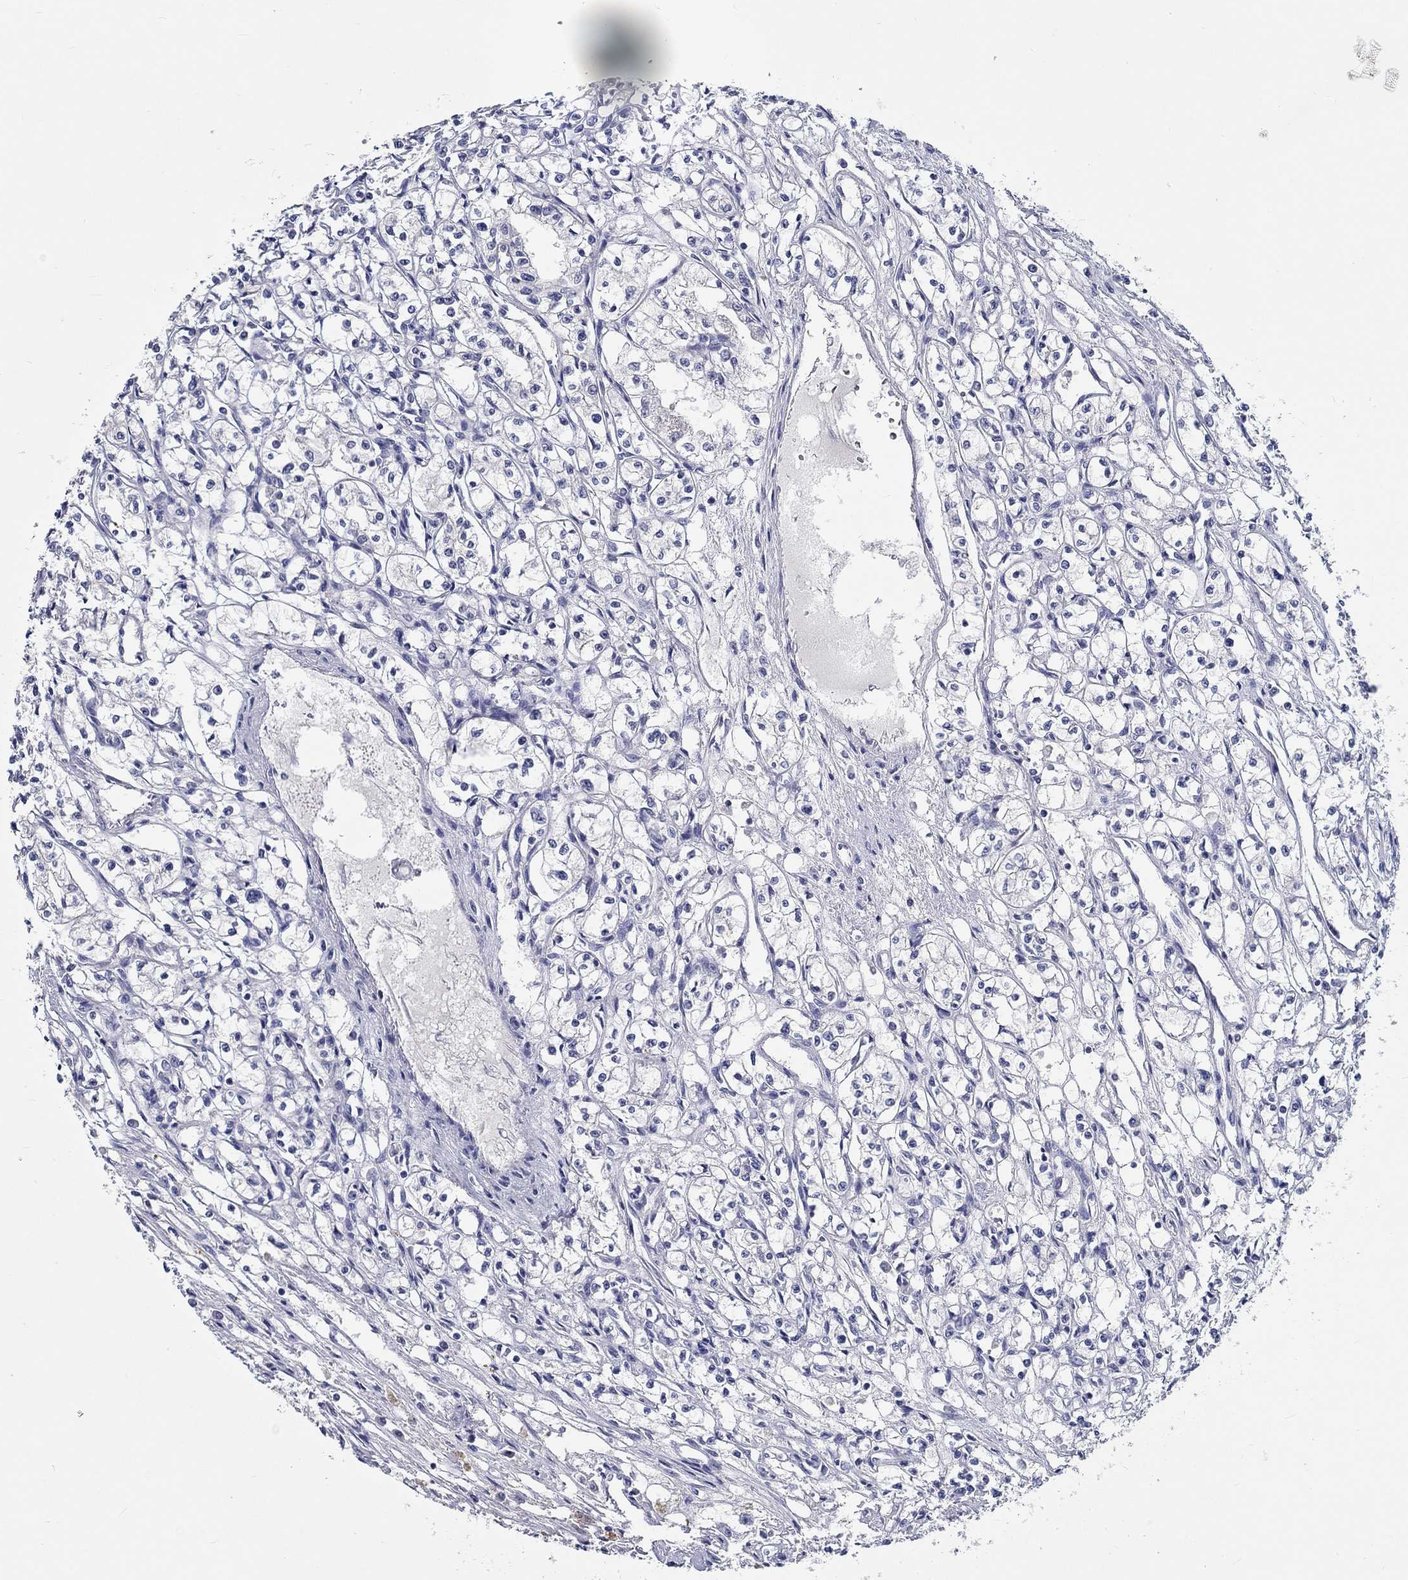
{"staining": {"intensity": "negative", "quantity": "none", "location": "none"}, "tissue": "renal cancer", "cell_type": "Tumor cells", "image_type": "cancer", "snomed": [{"axis": "morphology", "description": "Adenocarcinoma, NOS"}, {"axis": "topography", "description": "Kidney"}], "caption": "This is an immunohistochemistry image of renal cancer. There is no positivity in tumor cells.", "gene": "GRIN1", "patient": {"sex": "male", "age": 56}}